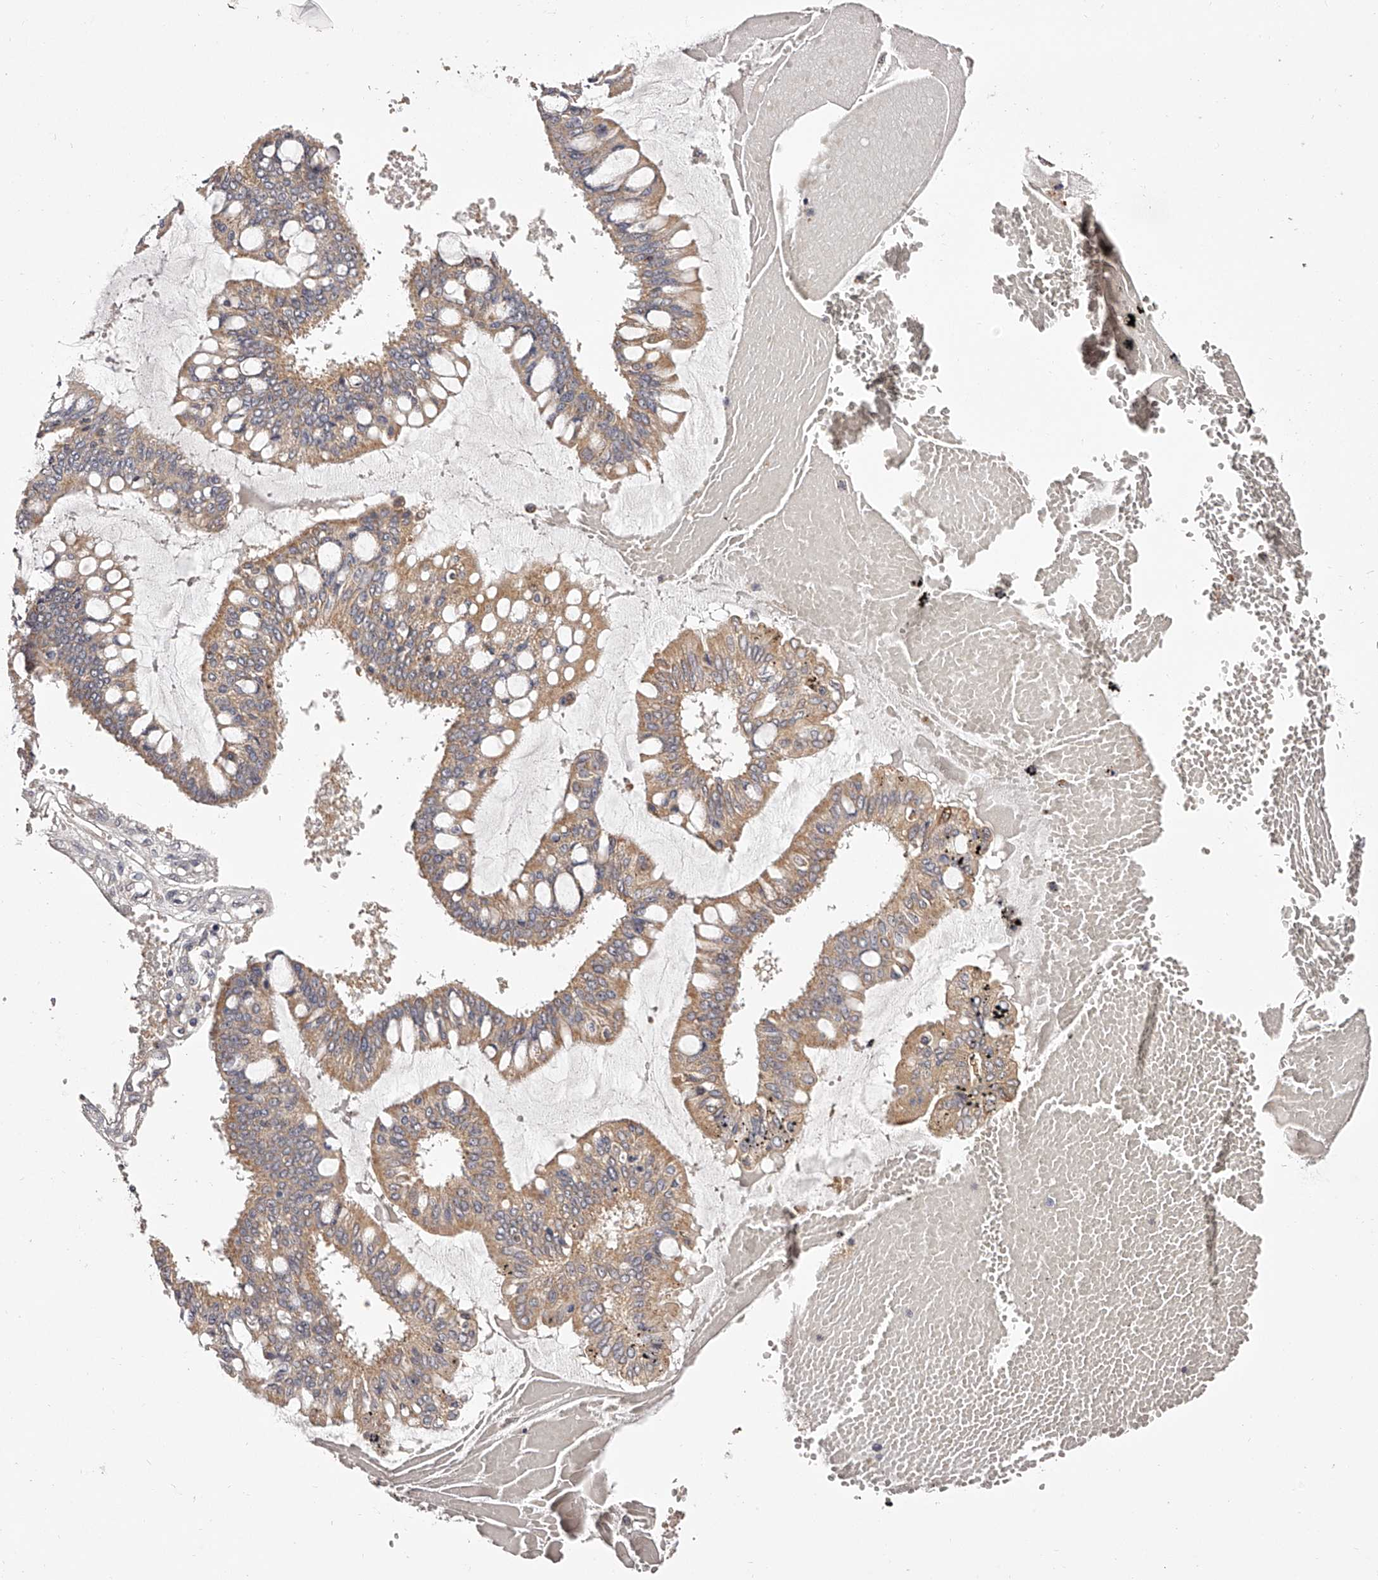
{"staining": {"intensity": "moderate", "quantity": ">75%", "location": "cytoplasmic/membranous"}, "tissue": "ovarian cancer", "cell_type": "Tumor cells", "image_type": "cancer", "snomed": [{"axis": "morphology", "description": "Cystadenocarcinoma, mucinous, NOS"}, {"axis": "topography", "description": "Ovary"}], "caption": "IHC histopathology image of neoplastic tissue: human ovarian cancer (mucinous cystadenocarcinoma) stained using immunohistochemistry reveals medium levels of moderate protein expression localized specifically in the cytoplasmic/membranous of tumor cells, appearing as a cytoplasmic/membranous brown color.", "gene": "ODF2L", "patient": {"sex": "female", "age": 73}}